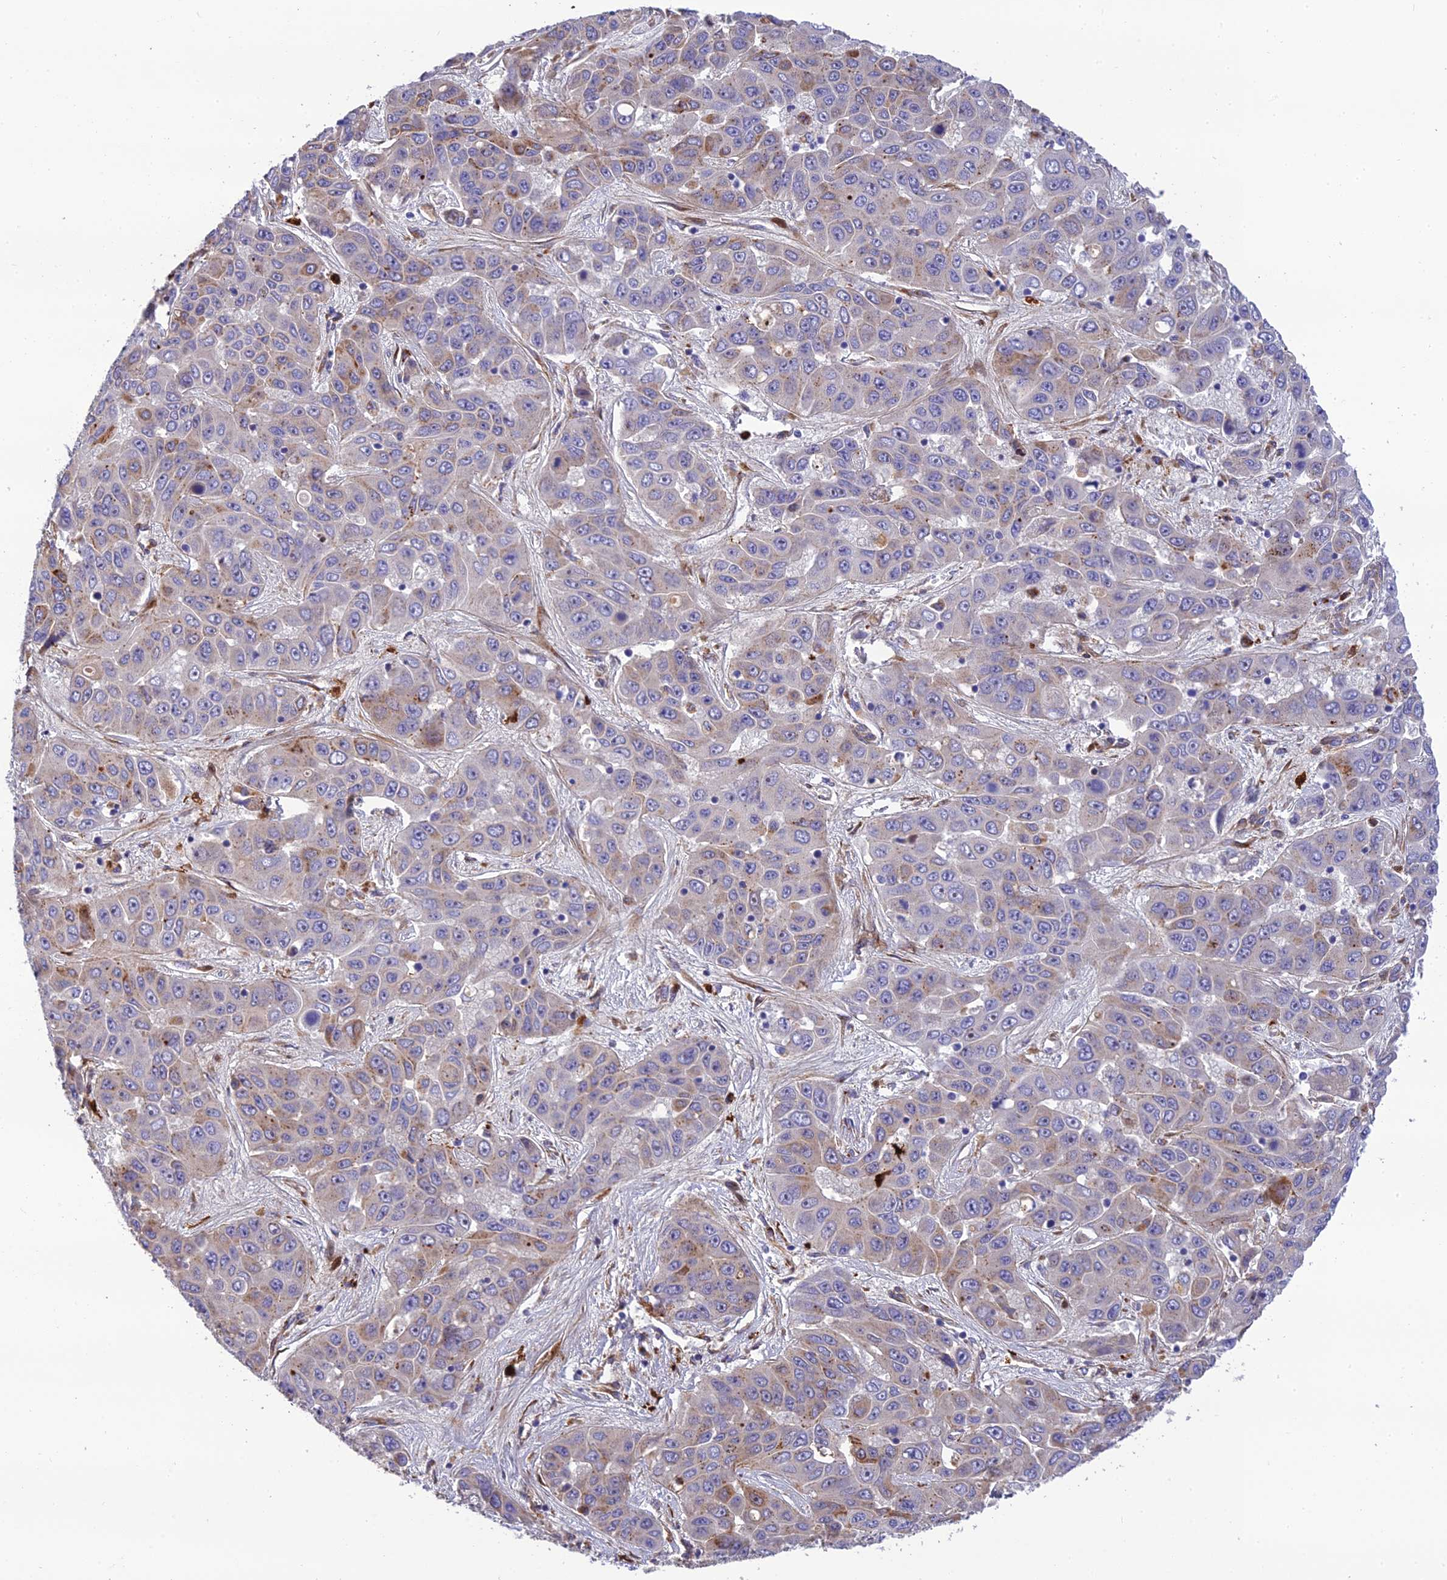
{"staining": {"intensity": "weak", "quantity": "<25%", "location": "cytoplasmic/membranous"}, "tissue": "liver cancer", "cell_type": "Tumor cells", "image_type": "cancer", "snomed": [{"axis": "morphology", "description": "Cholangiocarcinoma"}, {"axis": "topography", "description": "Liver"}], "caption": "The photomicrograph displays no significant positivity in tumor cells of liver cancer (cholangiocarcinoma).", "gene": "CPSF4L", "patient": {"sex": "female", "age": 52}}